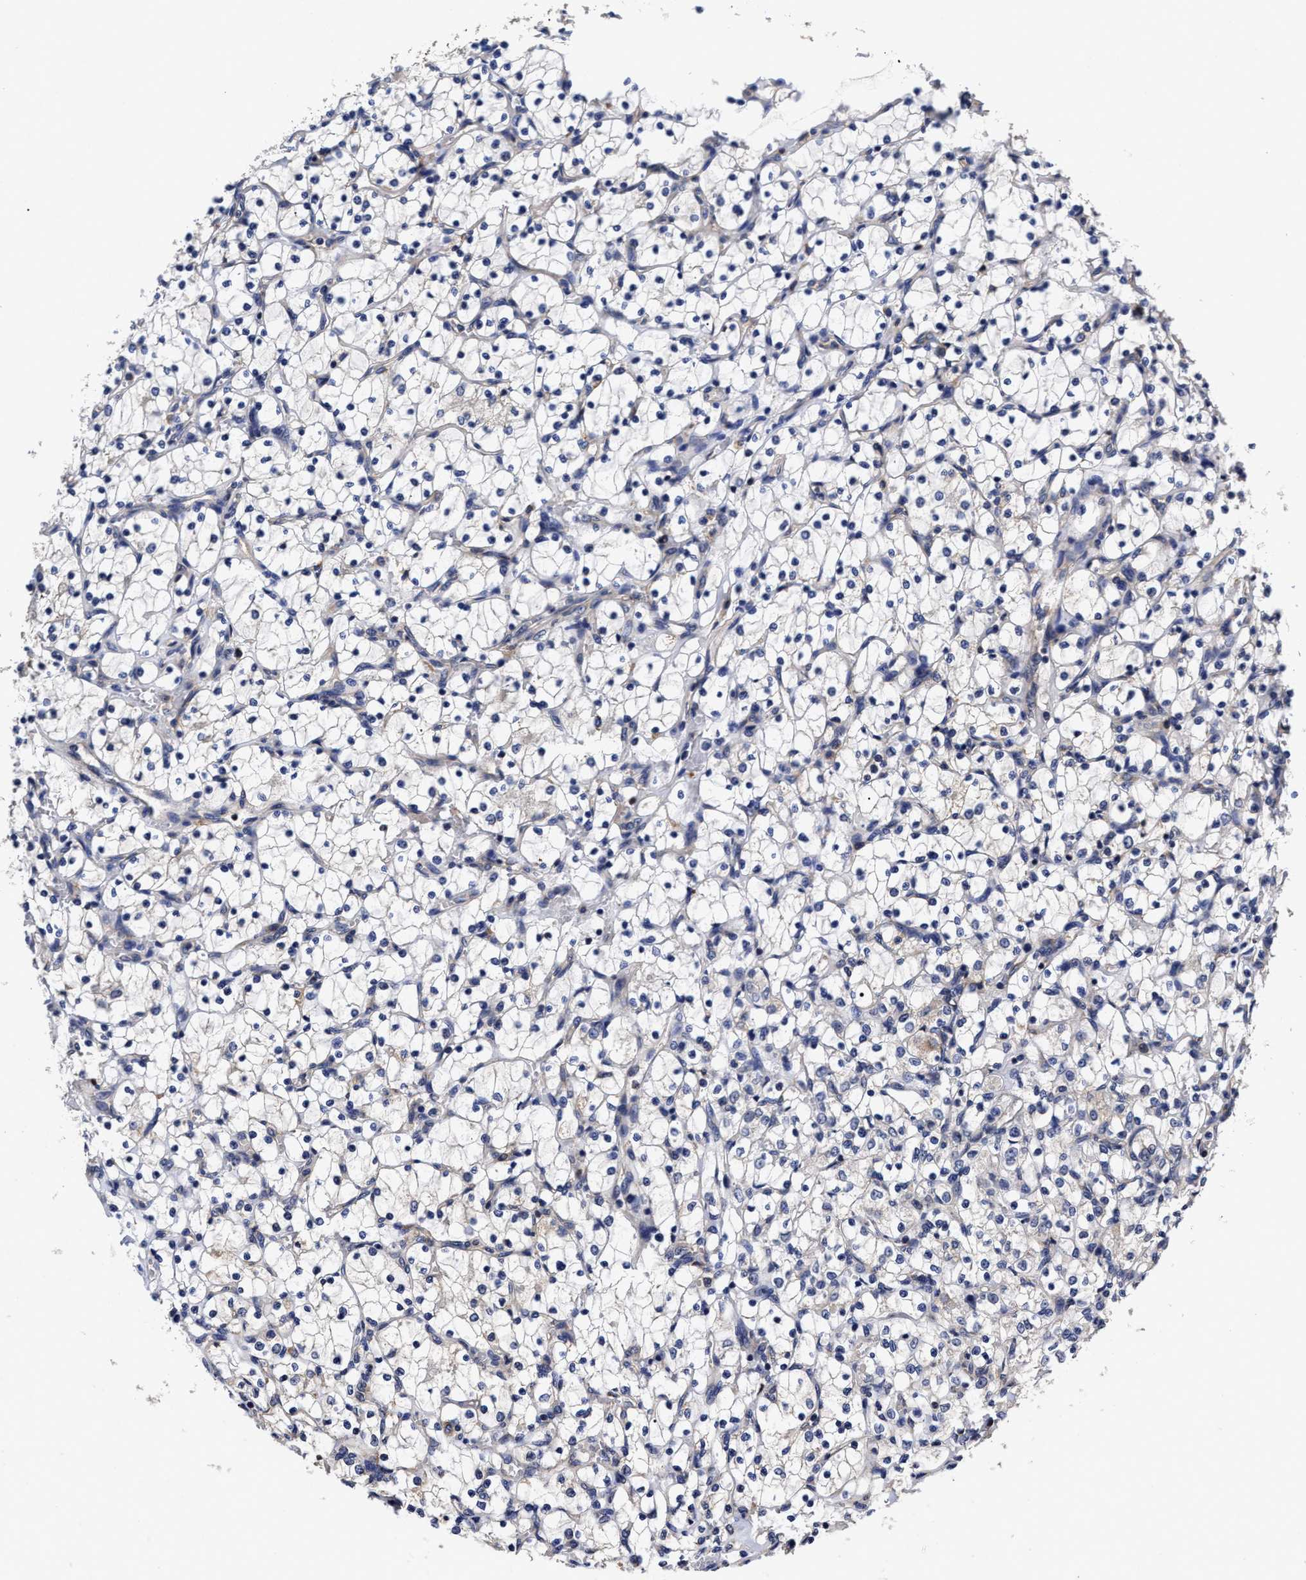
{"staining": {"intensity": "negative", "quantity": "none", "location": "none"}, "tissue": "renal cancer", "cell_type": "Tumor cells", "image_type": "cancer", "snomed": [{"axis": "morphology", "description": "Adenocarcinoma, NOS"}, {"axis": "topography", "description": "Kidney"}], "caption": "High magnification brightfield microscopy of renal adenocarcinoma stained with DAB (3,3'-diaminobenzidine) (brown) and counterstained with hematoxylin (blue): tumor cells show no significant staining.", "gene": "SOCS5", "patient": {"sex": "female", "age": 69}}